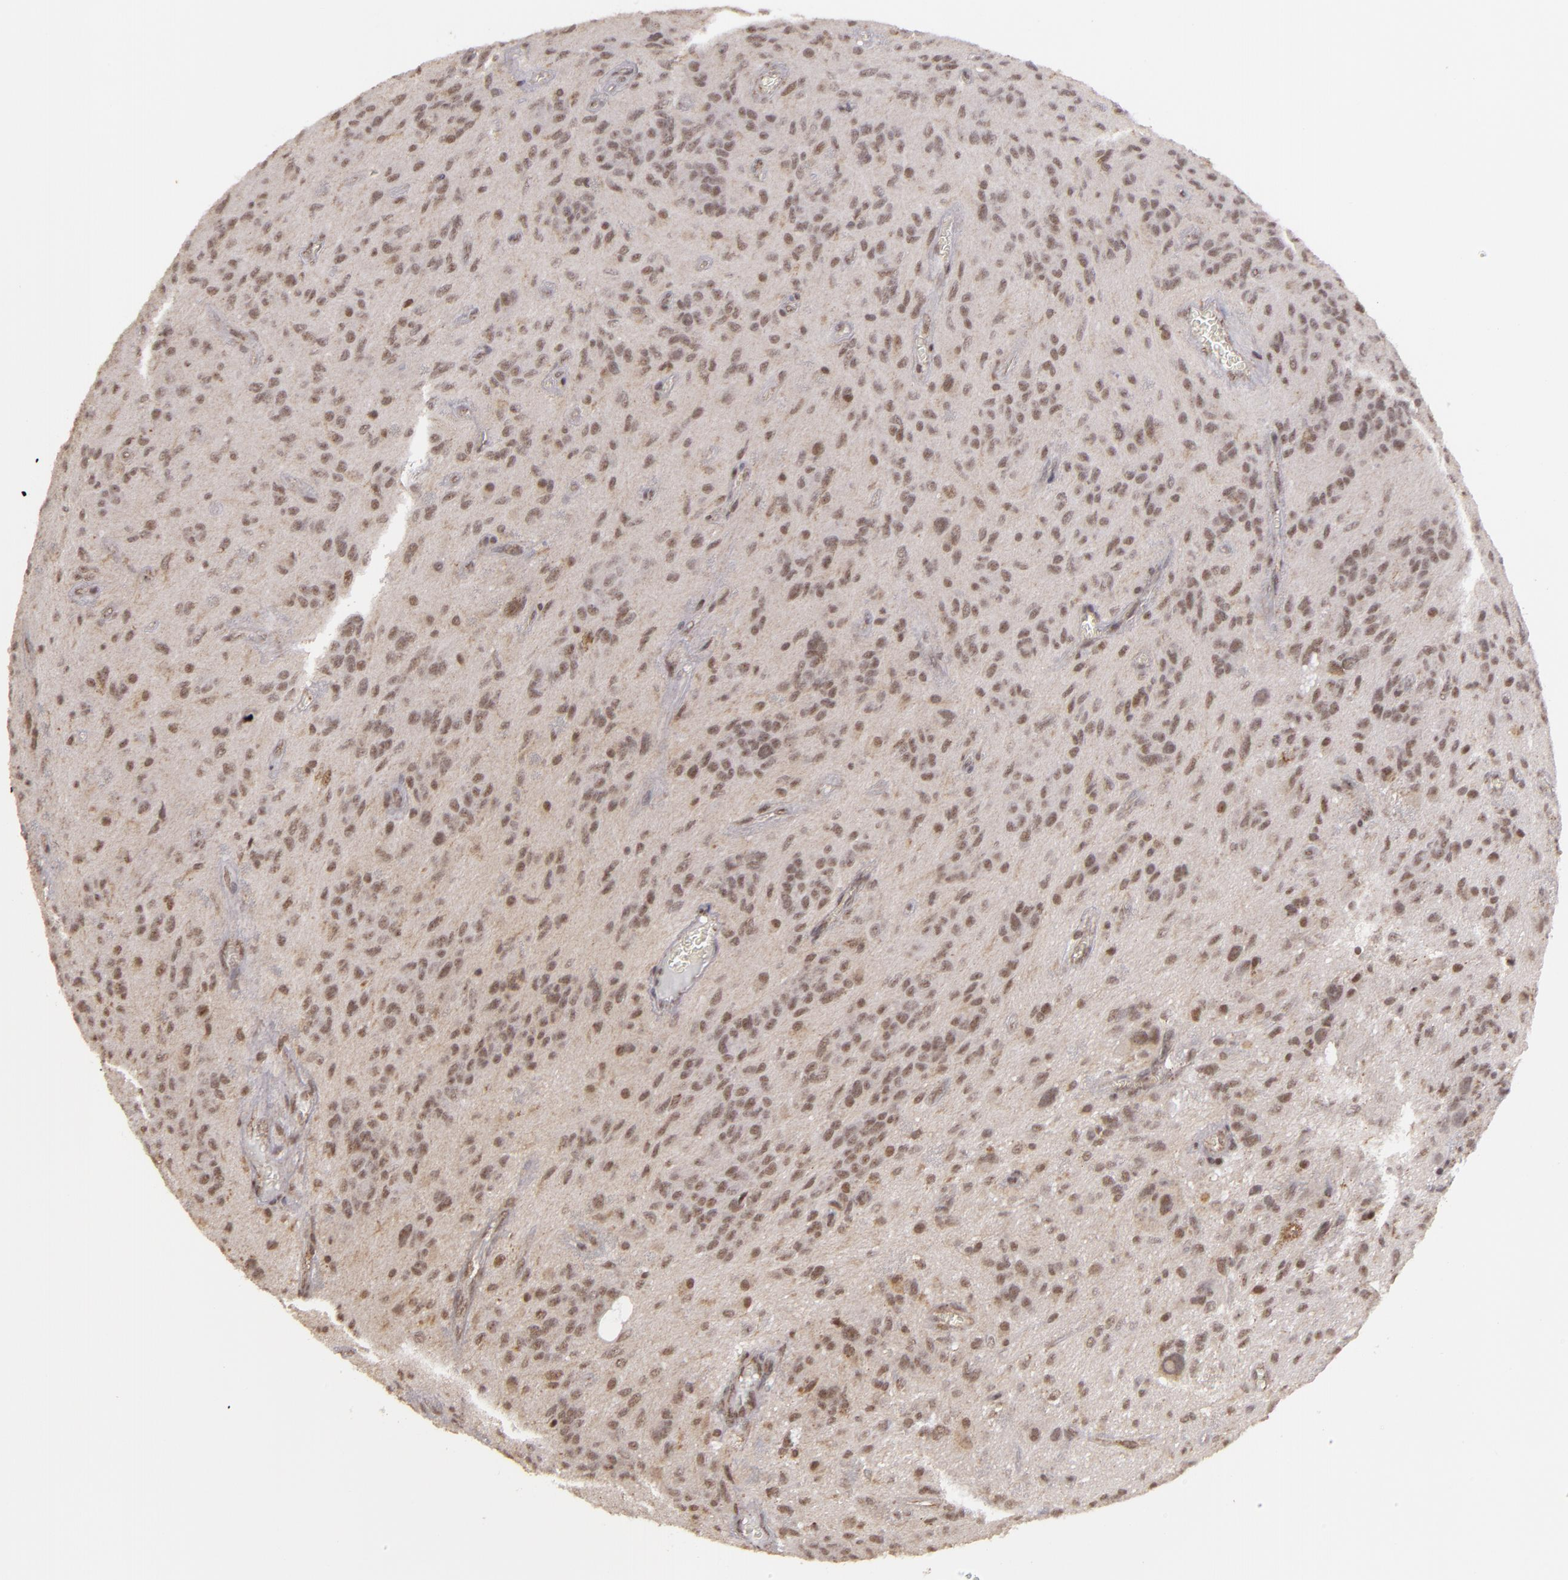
{"staining": {"intensity": "weak", "quantity": ">75%", "location": "nuclear"}, "tissue": "glioma", "cell_type": "Tumor cells", "image_type": "cancer", "snomed": [{"axis": "morphology", "description": "Glioma, malignant, Low grade"}, {"axis": "topography", "description": "Brain"}], "caption": "Human glioma stained with a protein marker shows weak staining in tumor cells.", "gene": "MXD1", "patient": {"sex": "female", "age": 15}}